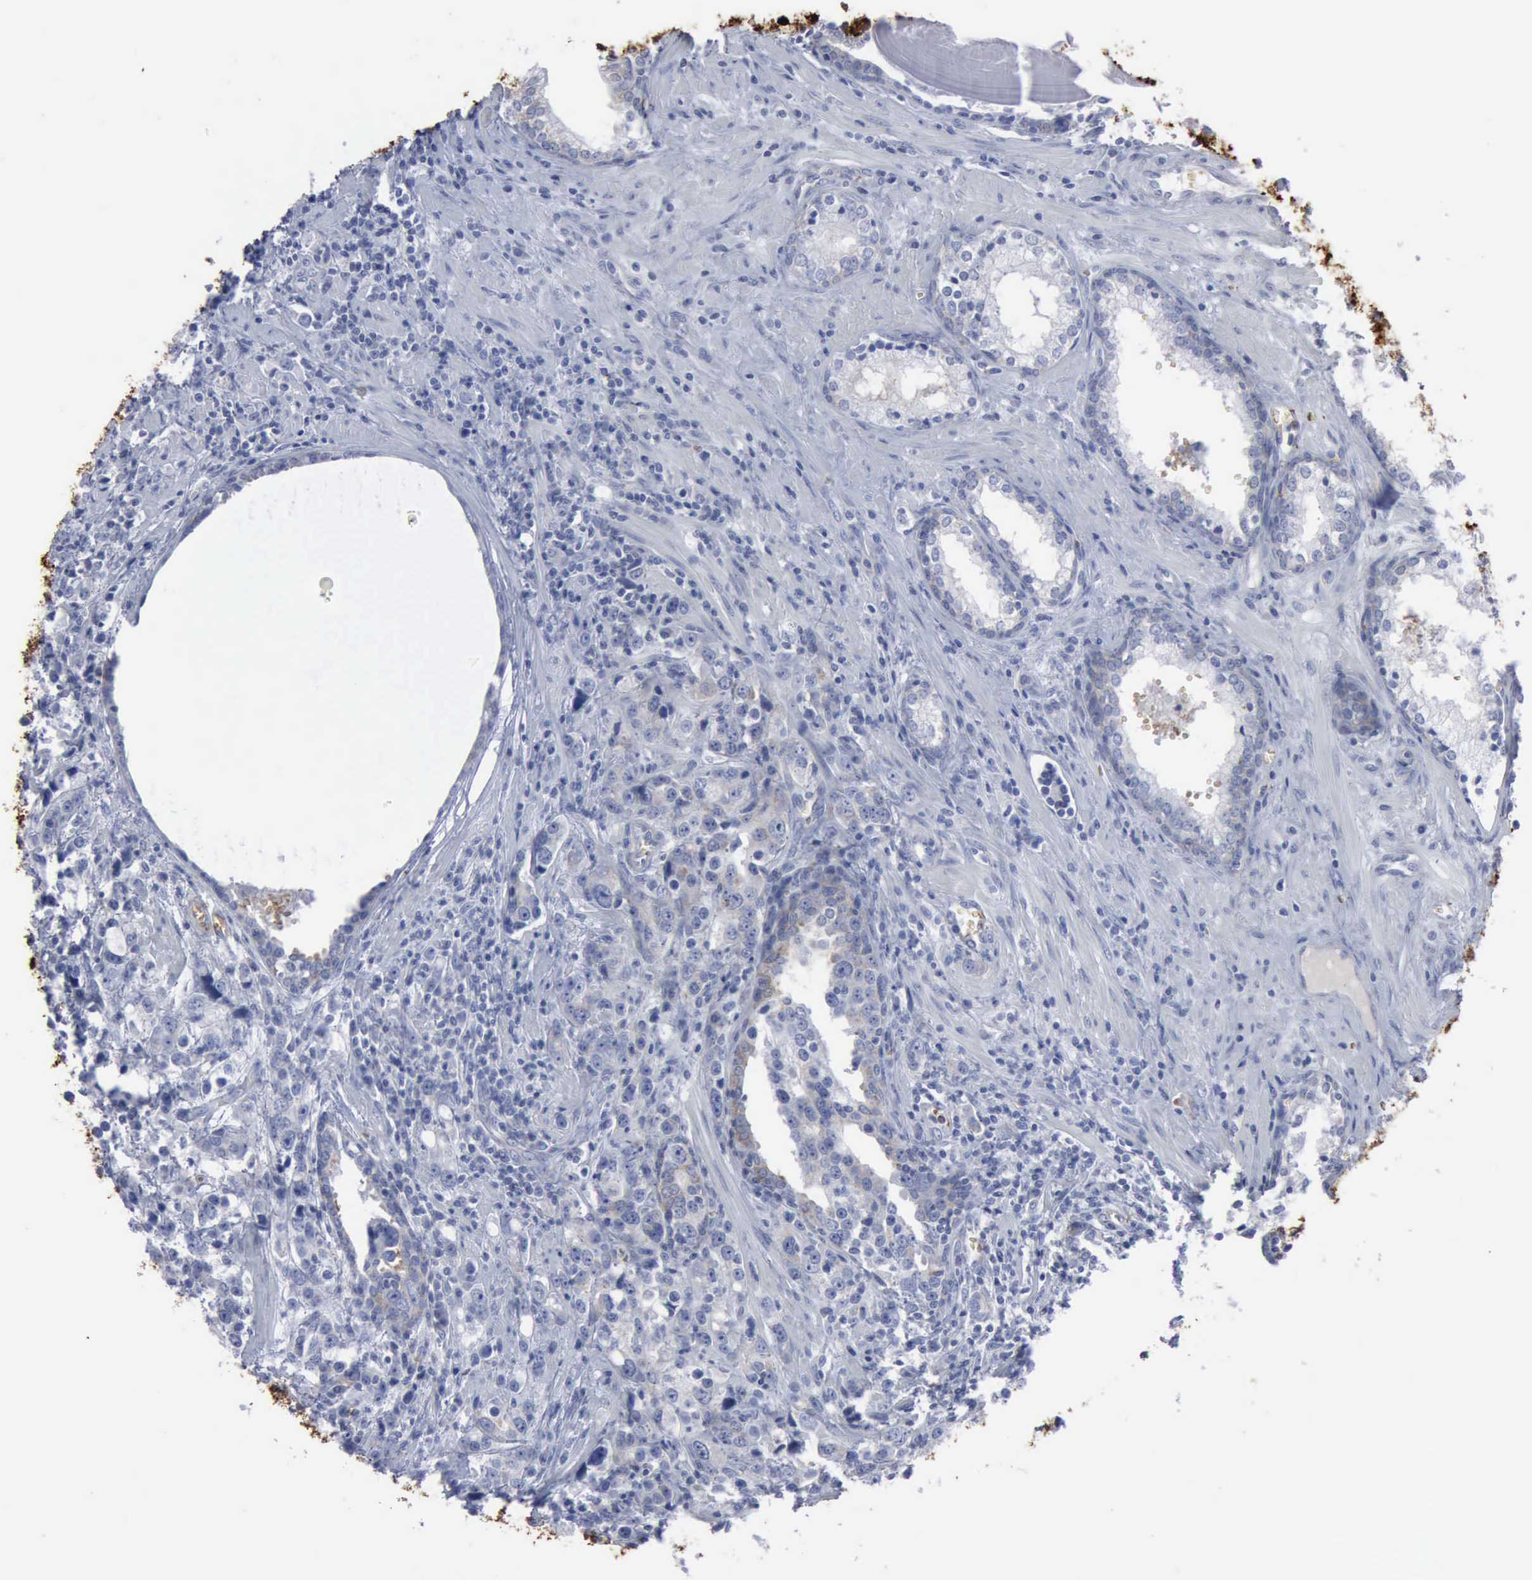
{"staining": {"intensity": "weak", "quantity": "<25%", "location": "cytoplasmic/membranous"}, "tissue": "prostate cancer", "cell_type": "Tumor cells", "image_type": "cancer", "snomed": [{"axis": "morphology", "description": "Adenocarcinoma, High grade"}, {"axis": "topography", "description": "Prostate"}], "caption": "Immunohistochemistry image of human prostate adenocarcinoma (high-grade) stained for a protein (brown), which displays no expression in tumor cells.", "gene": "TGFB1", "patient": {"sex": "male", "age": 71}}